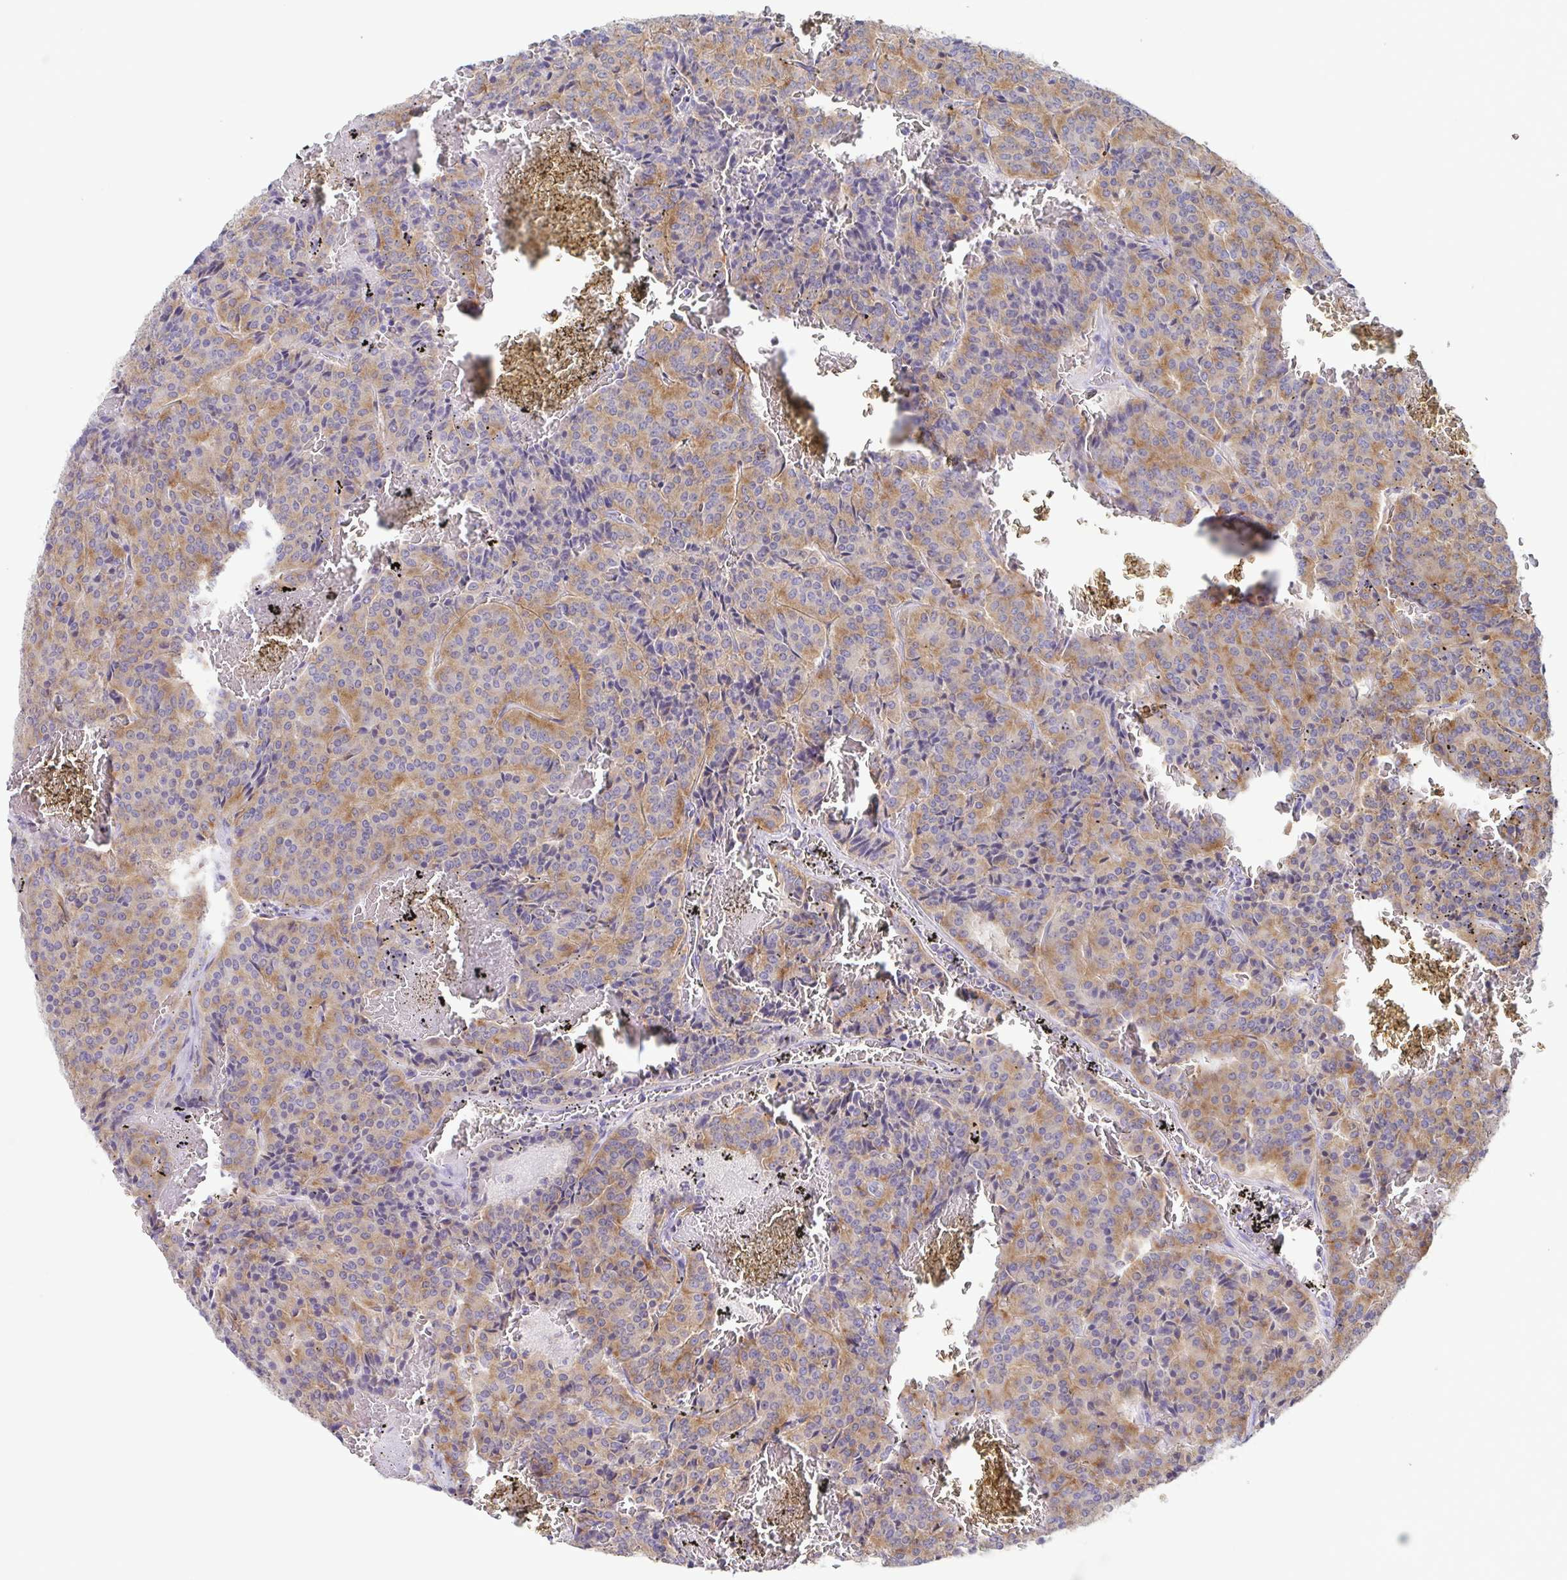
{"staining": {"intensity": "moderate", "quantity": "25%-75%", "location": "cytoplasmic/membranous"}, "tissue": "carcinoid", "cell_type": "Tumor cells", "image_type": "cancer", "snomed": [{"axis": "morphology", "description": "Carcinoid, malignant, NOS"}, {"axis": "topography", "description": "Lung"}], "caption": "A micrograph of human malignant carcinoid stained for a protein displays moderate cytoplasmic/membranous brown staining in tumor cells.", "gene": "ATP6V1G2", "patient": {"sex": "male", "age": 70}}